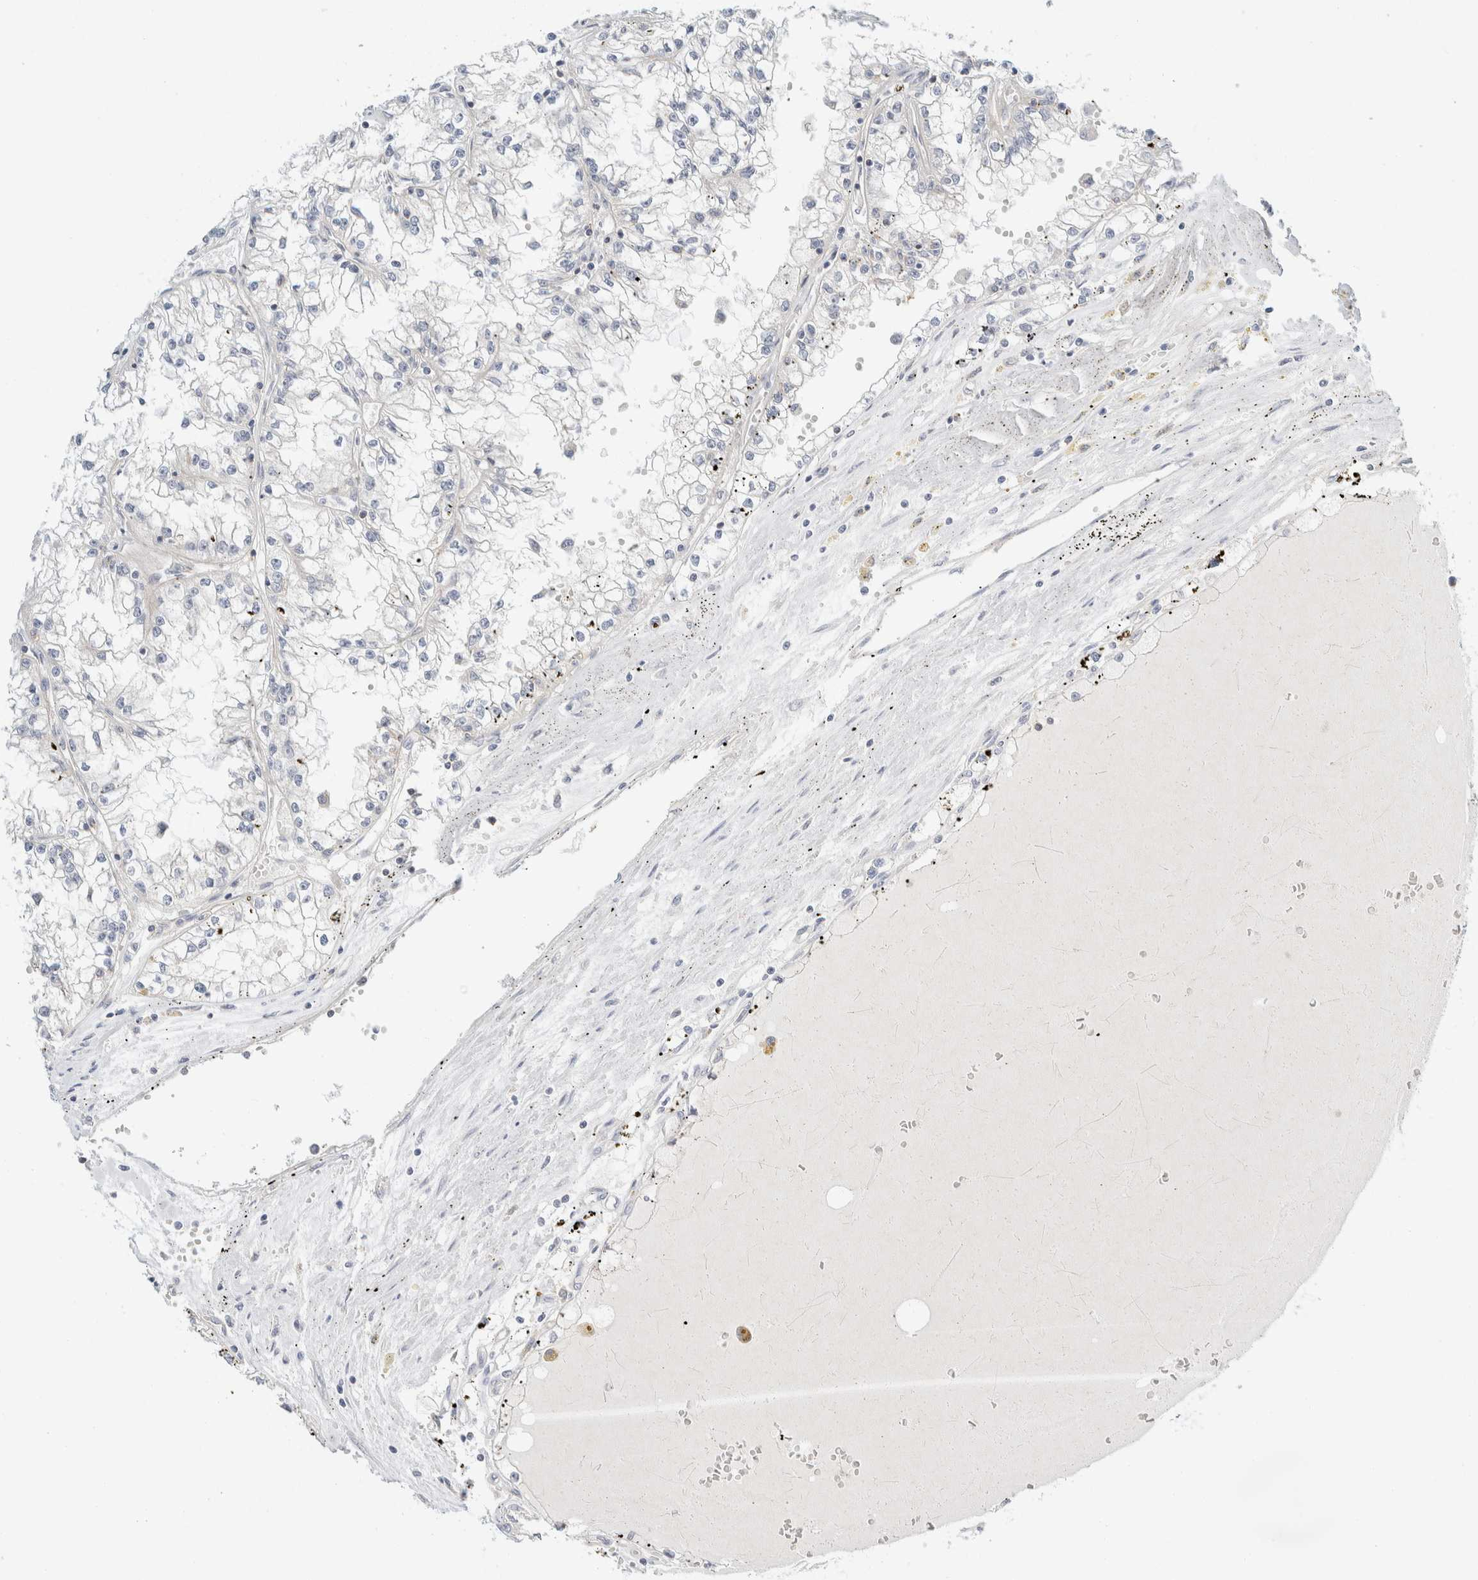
{"staining": {"intensity": "negative", "quantity": "none", "location": "none"}, "tissue": "renal cancer", "cell_type": "Tumor cells", "image_type": "cancer", "snomed": [{"axis": "morphology", "description": "Adenocarcinoma, NOS"}, {"axis": "topography", "description": "Kidney"}], "caption": "IHC image of renal cancer (adenocarcinoma) stained for a protein (brown), which reveals no positivity in tumor cells.", "gene": "SH3GLB2", "patient": {"sex": "male", "age": 56}}